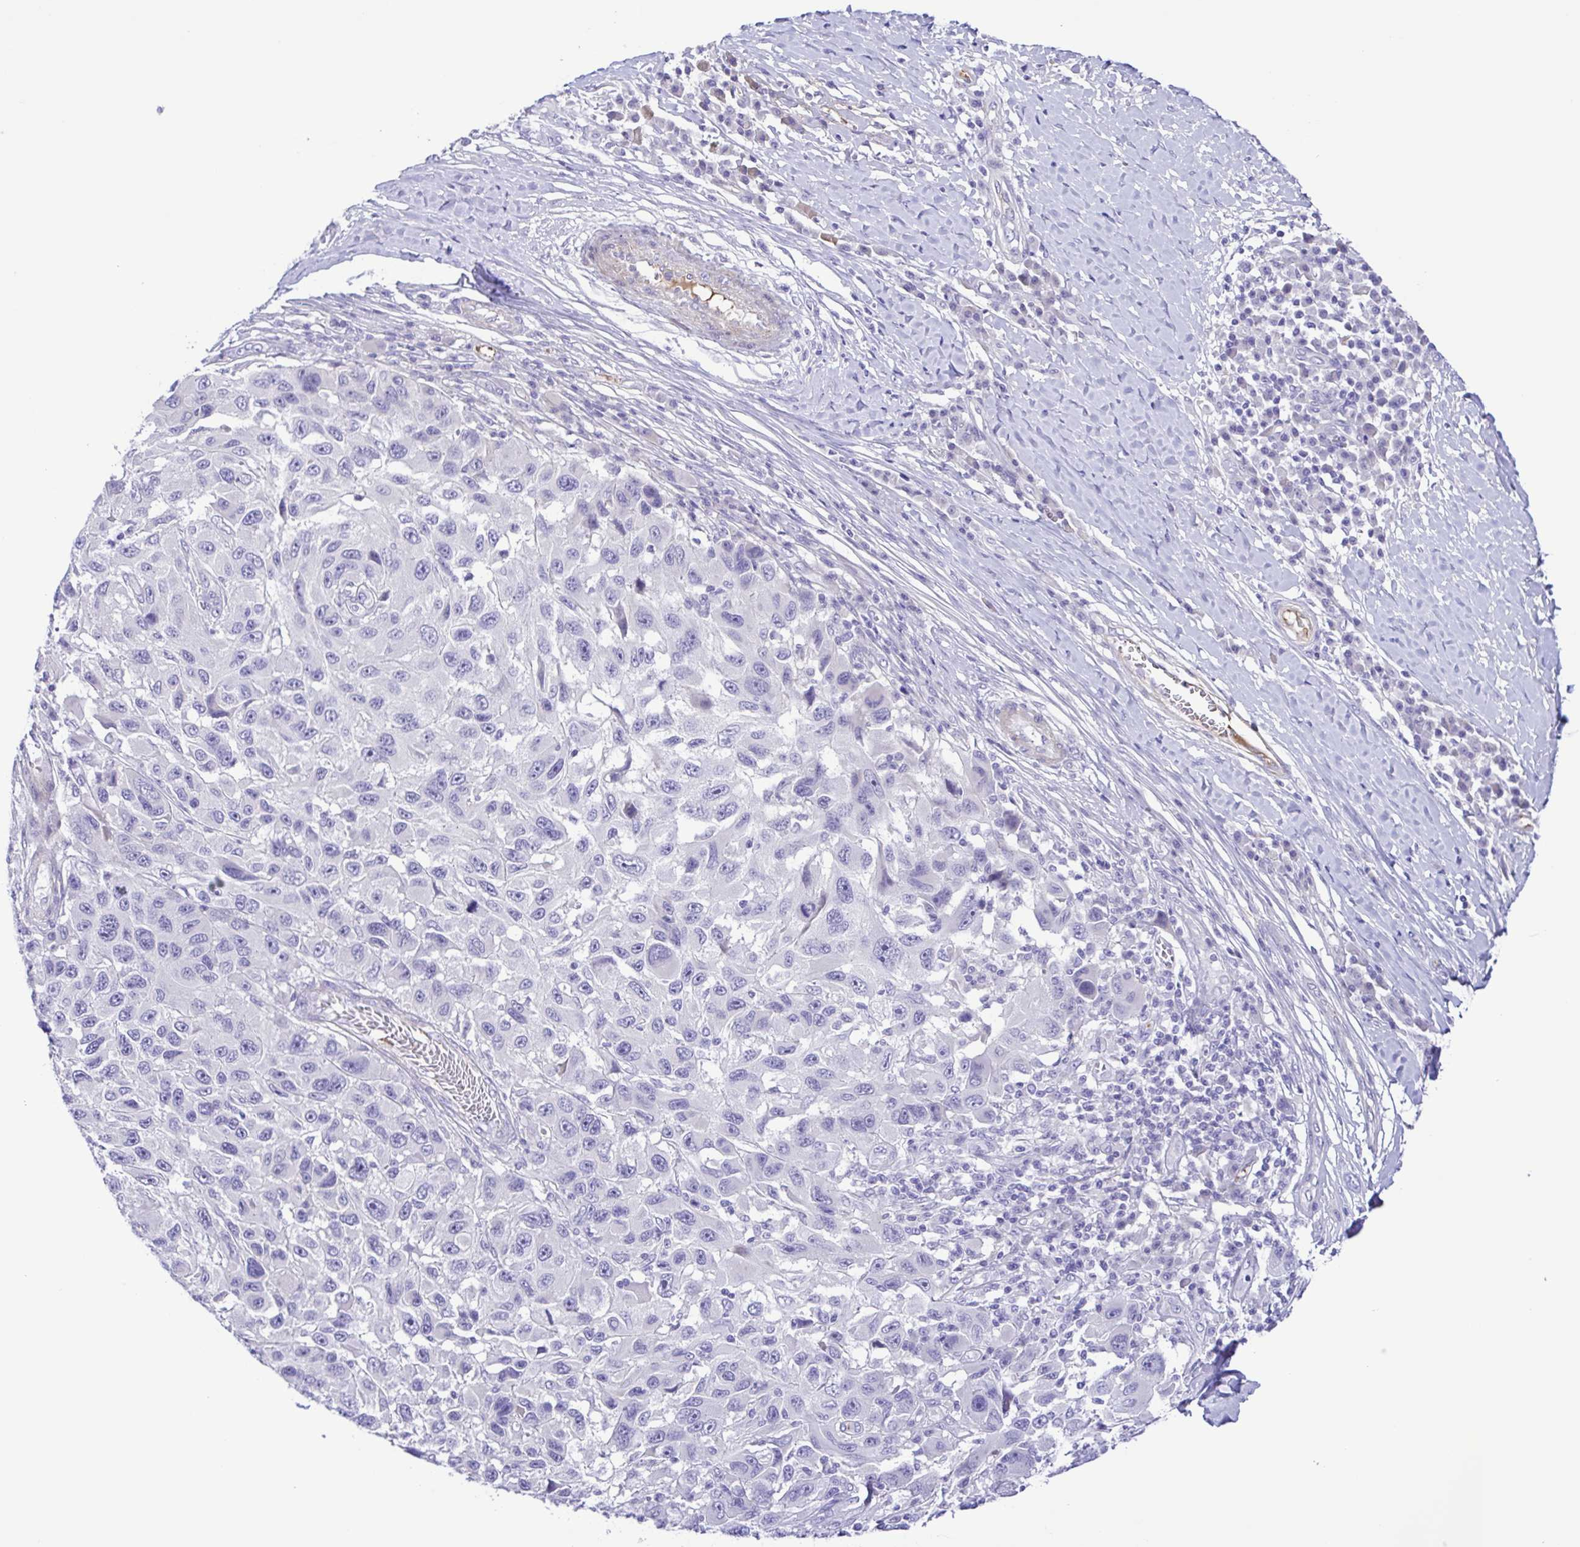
{"staining": {"intensity": "negative", "quantity": "none", "location": "none"}, "tissue": "melanoma", "cell_type": "Tumor cells", "image_type": "cancer", "snomed": [{"axis": "morphology", "description": "Malignant melanoma, NOS"}, {"axis": "topography", "description": "Skin"}], "caption": "The immunohistochemistry (IHC) image has no significant staining in tumor cells of malignant melanoma tissue. Brightfield microscopy of immunohistochemistry stained with DAB (3,3'-diaminobenzidine) (brown) and hematoxylin (blue), captured at high magnification.", "gene": "GABBR2", "patient": {"sex": "male", "age": 53}}